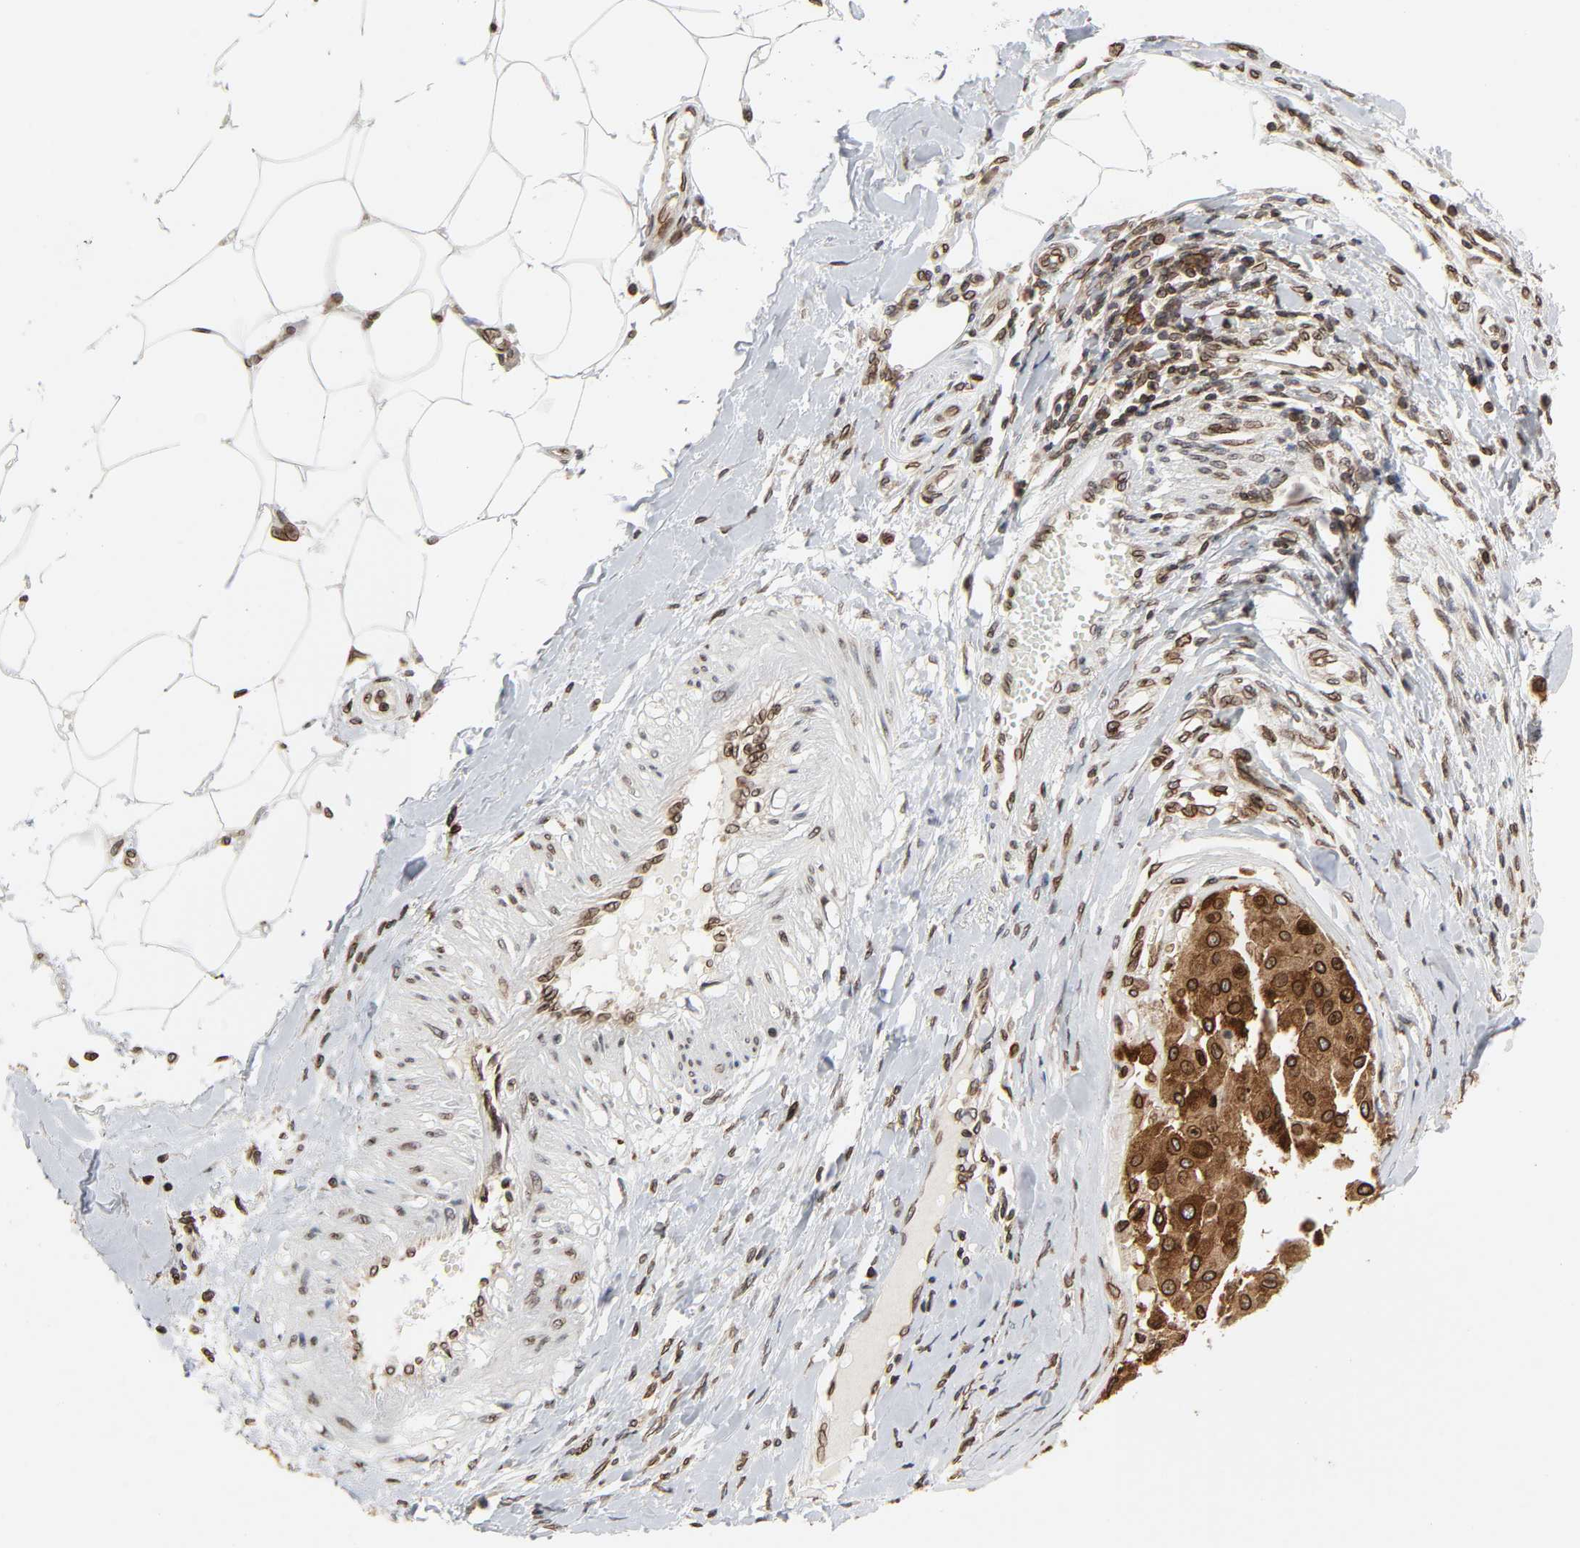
{"staining": {"intensity": "strong", "quantity": ">75%", "location": "cytoplasmic/membranous,nuclear"}, "tissue": "melanoma", "cell_type": "Tumor cells", "image_type": "cancer", "snomed": [{"axis": "morphology", "description": "Malignant melanoma, Metastatic site"}, {"axis": "topography", "description": "Soft tissue"}], "caption": "Immunohistochemical staining of human melanoma exhibits strong cytoplasmic/membranous and nuclear protein staining in approximately >75% of tumor cells.", "gene": "RANGAP1", "patient": {"sex": "male", "age": 41}}